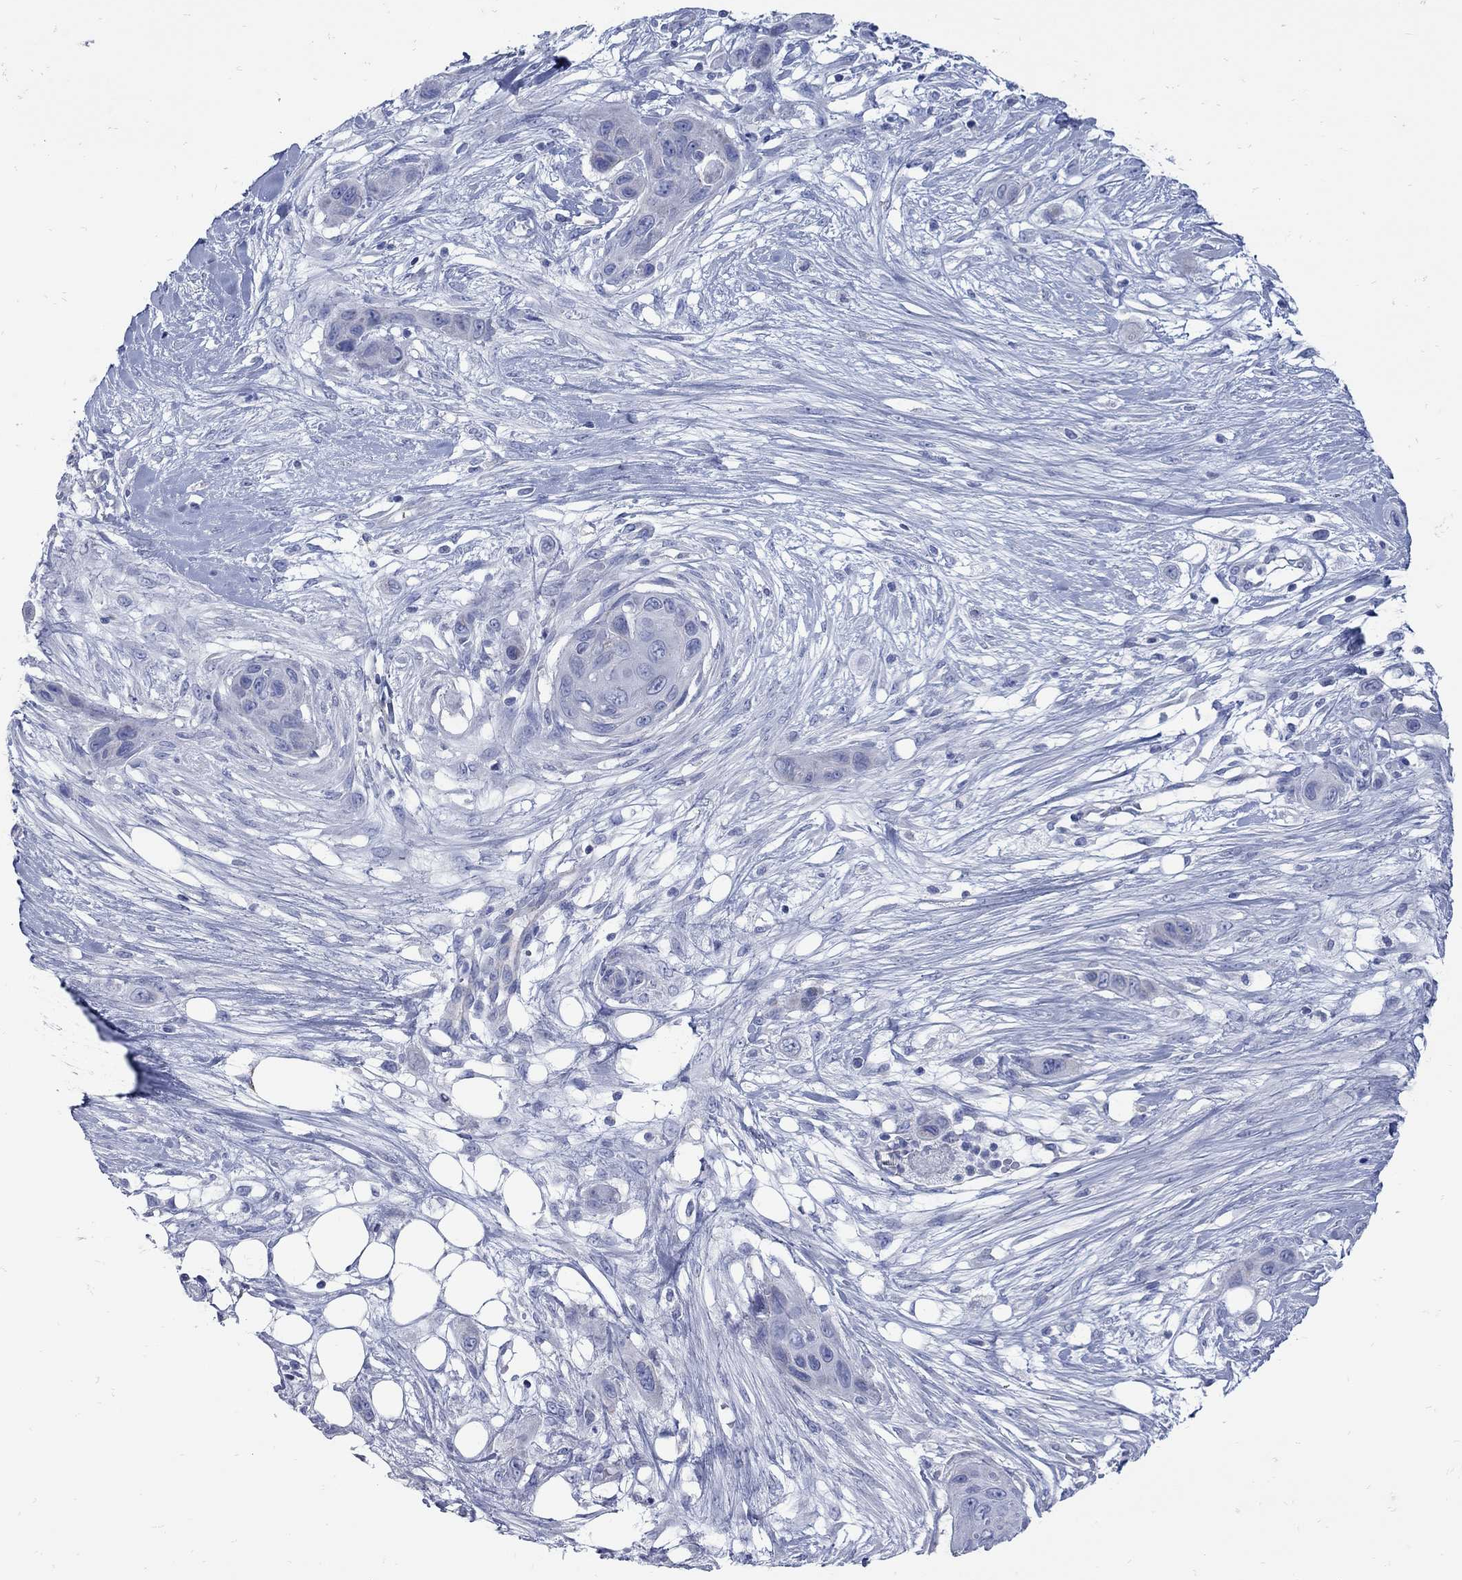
{"staining": {"intensity": "negative", "quantity": "none", "location": "none"}, "tissue": "skin cancer", "cell_type": "Tumor cells", "image_type": "cancer", "snomed": [{"axis": "morphology", "description": "Squamous cell carcinoma, NOS"}, {"axis": "topography", "description": "Skin"}], "caption": "Micrograph shows no protein staining in tumor cells of skin cancer tissue.", "gene": "PDZD3", "patient": {"sex": "male", "age": 79}}